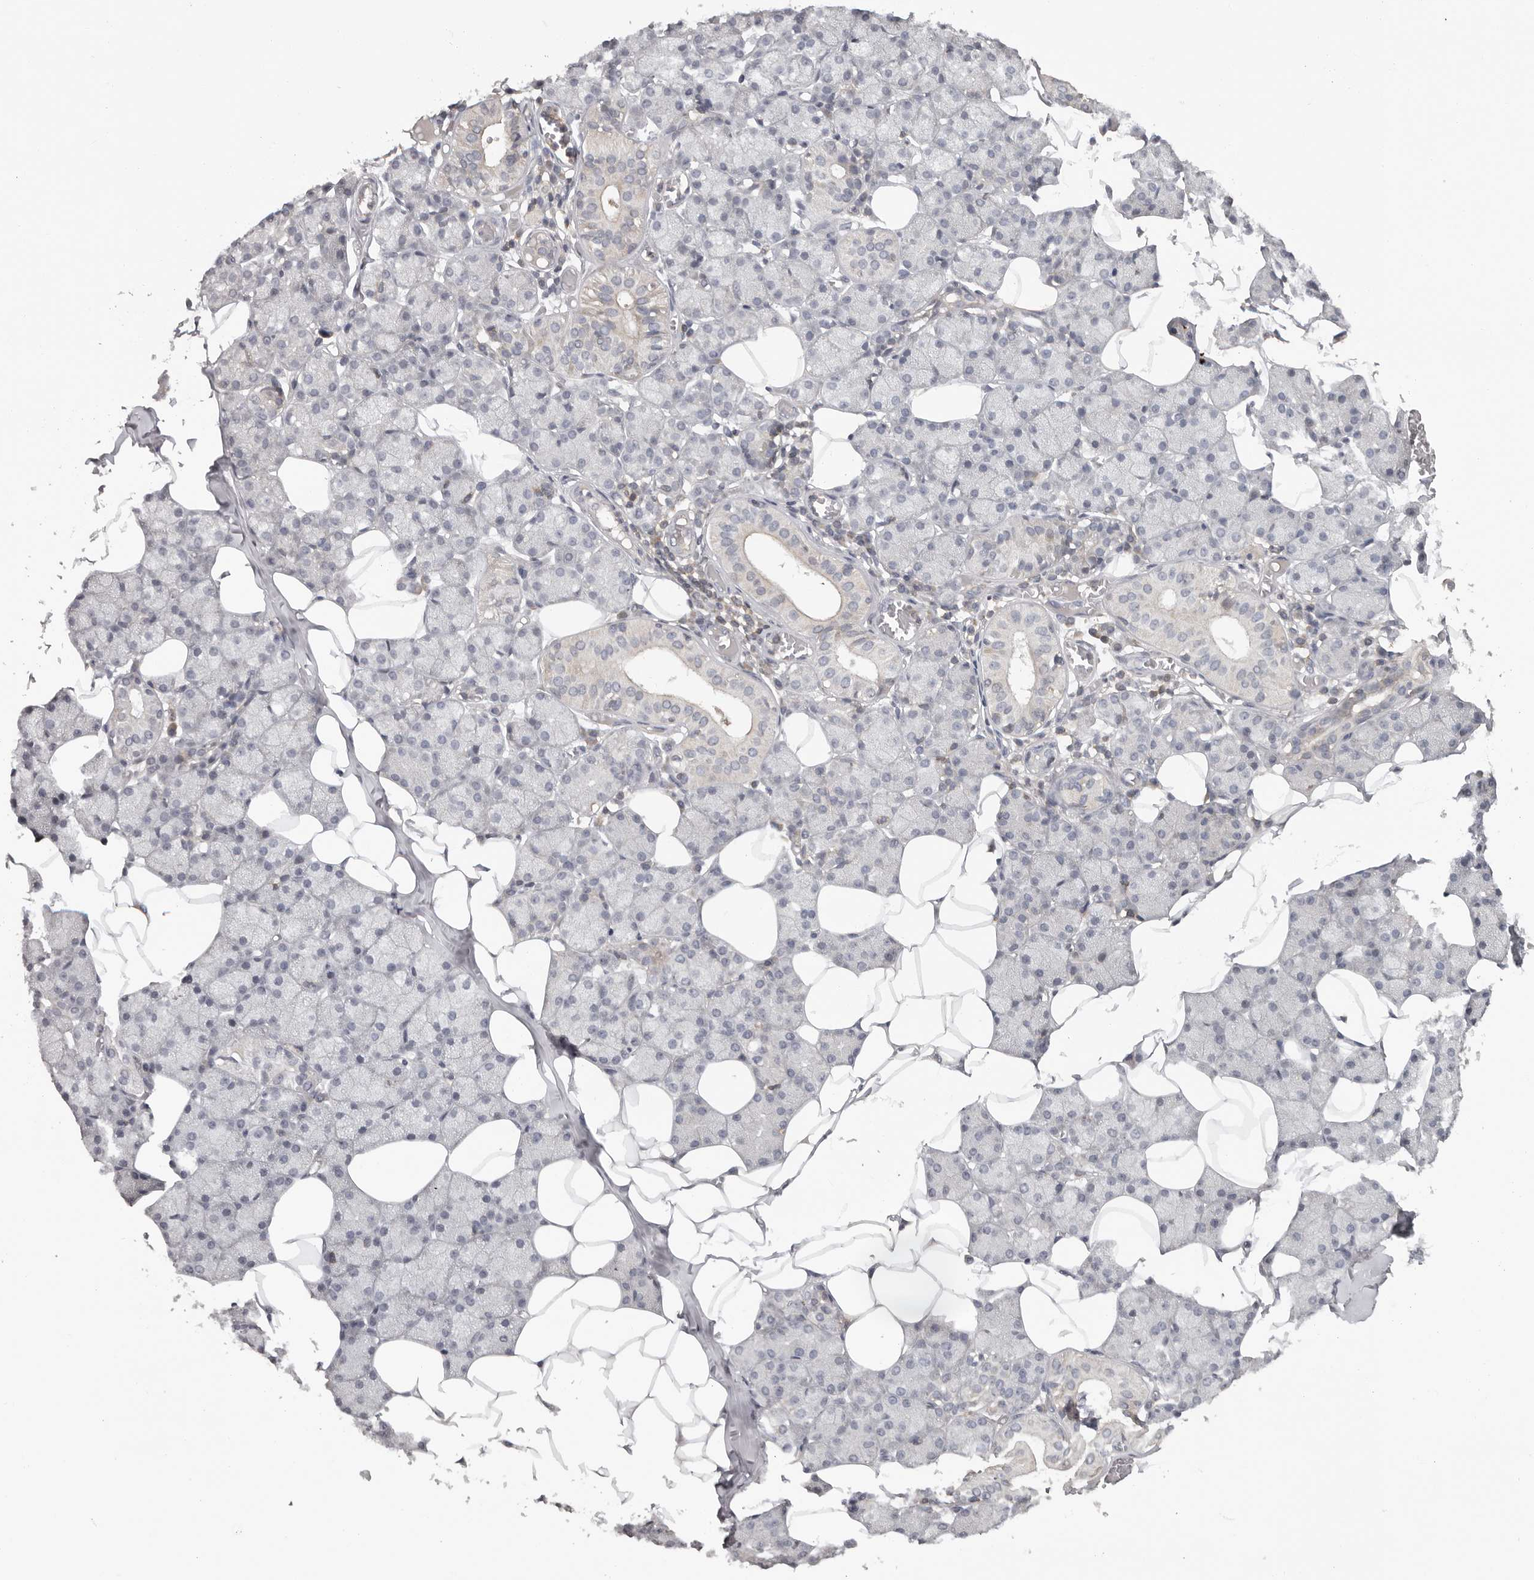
{"staining": {"intensity": "negative", "quantity": "none", "location": "none"}, "tissue": "salivary gland", "cell_type": "Glandular cells", "image_type": "normal", "snomed": [{"axis": "morphology", "description": "Normal tissue, NOS"}, {"axis": "topography", "description": "Salivary gland"}], "caption": "Glandular cells show no significant protein staining in normal salivary gland. (Brightfield microscopy of DAB (3,3'-diaminobenzidine) immunohistochemistry (IHC) at high magnification).", "gene": "ANKRD44", "patient": {"sex": "female", "age": 33}}